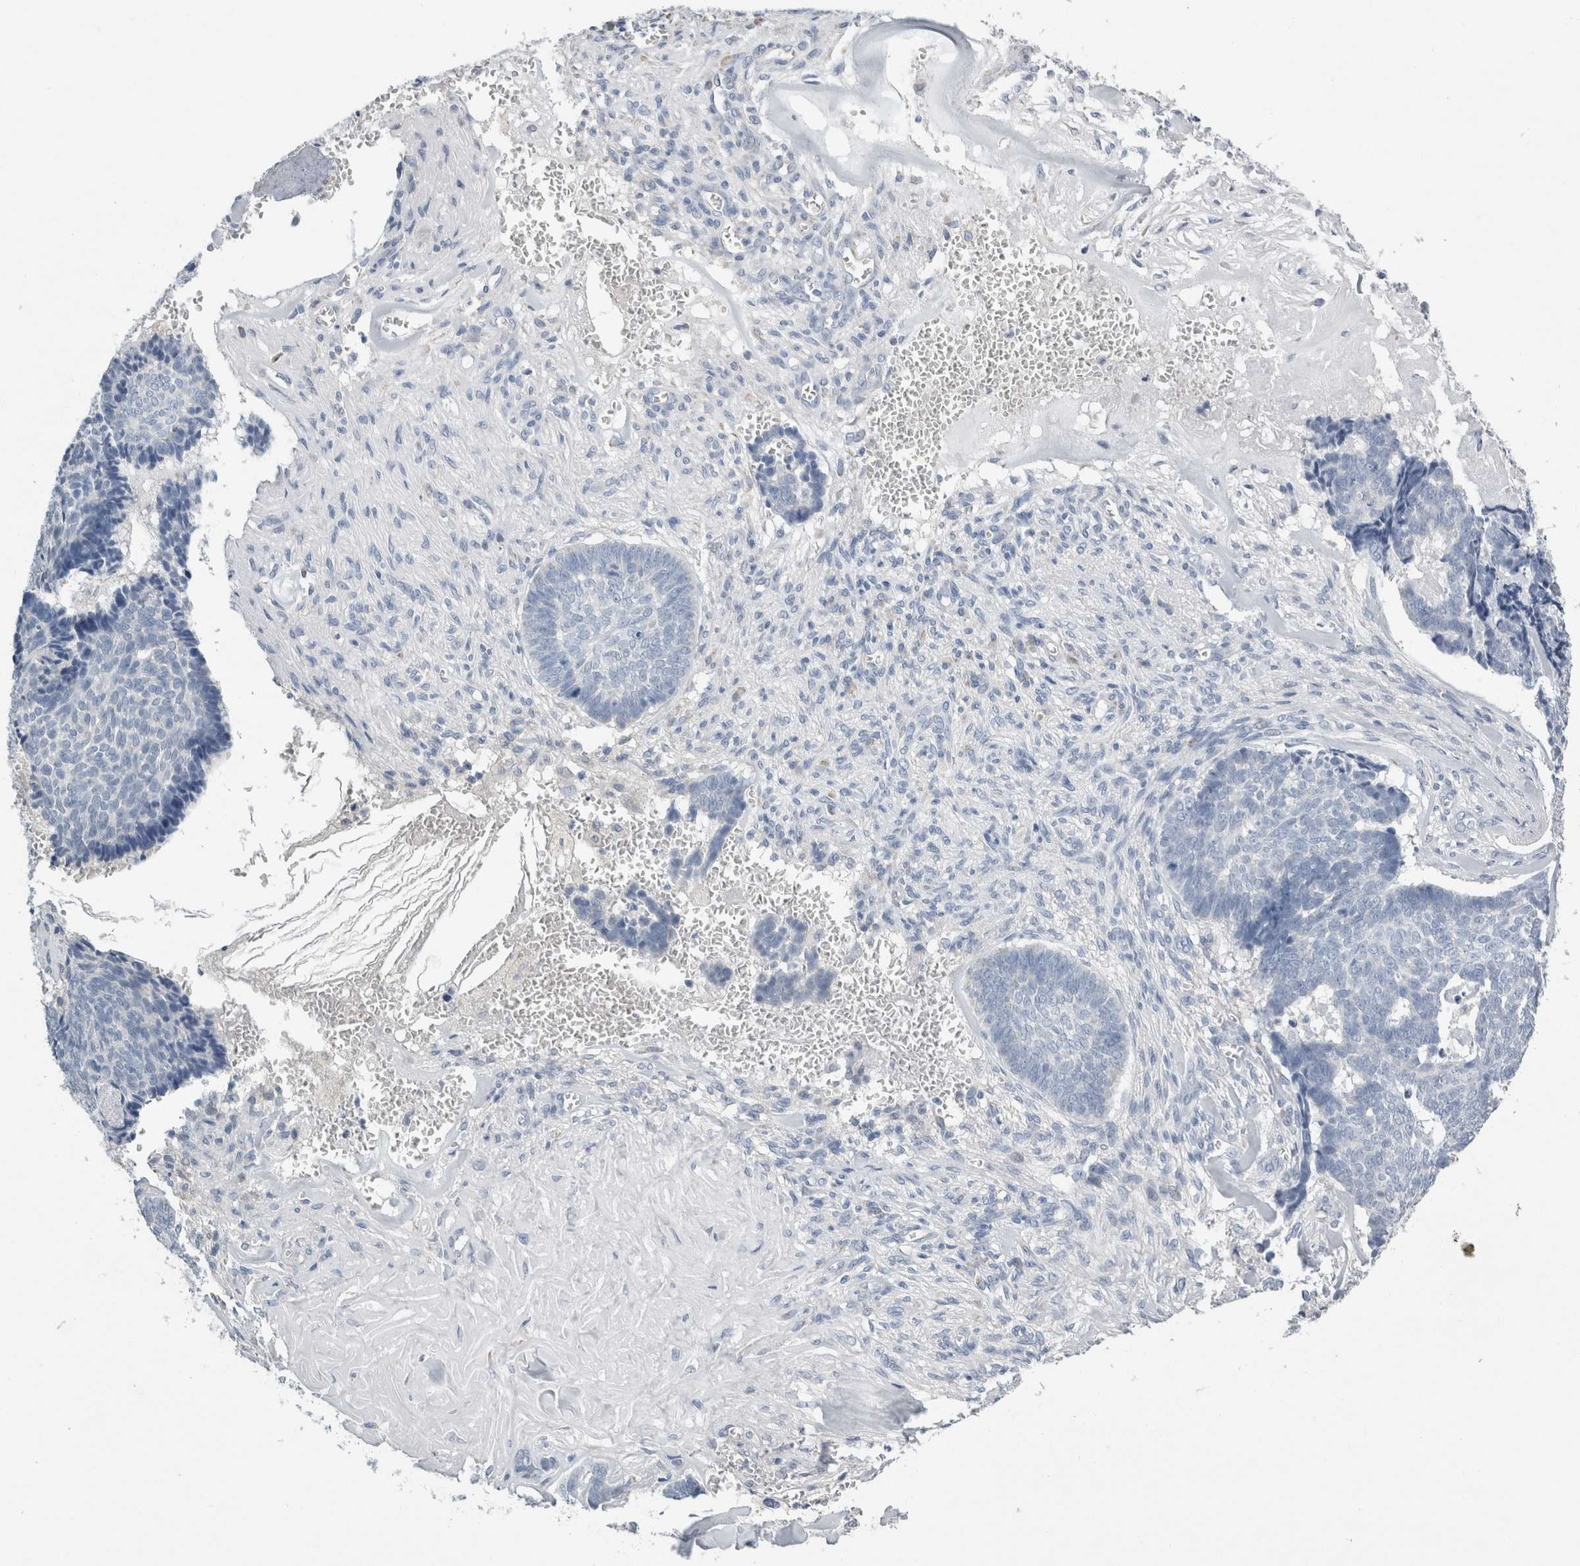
{"staining": {"intensity": "negative", "quantity": "none", "location": "none"}, "tissue": "skin cancer", "cell_type": "Tumor cells", "image_type": "cancer", "snomed": [{"axis": "morphology", "description": "Basal cell carcinoma"}, {"axis": "topography", "description": "Skin"}], "caption": "An immunohistochemistry (IHC) image of basal cell carcinoma (skin) is shown. There is no staining in tumor cells of basal cell carcinoma (skin).", "gene": "NEFM", "patient": {"sex": "male", "age": 84}}